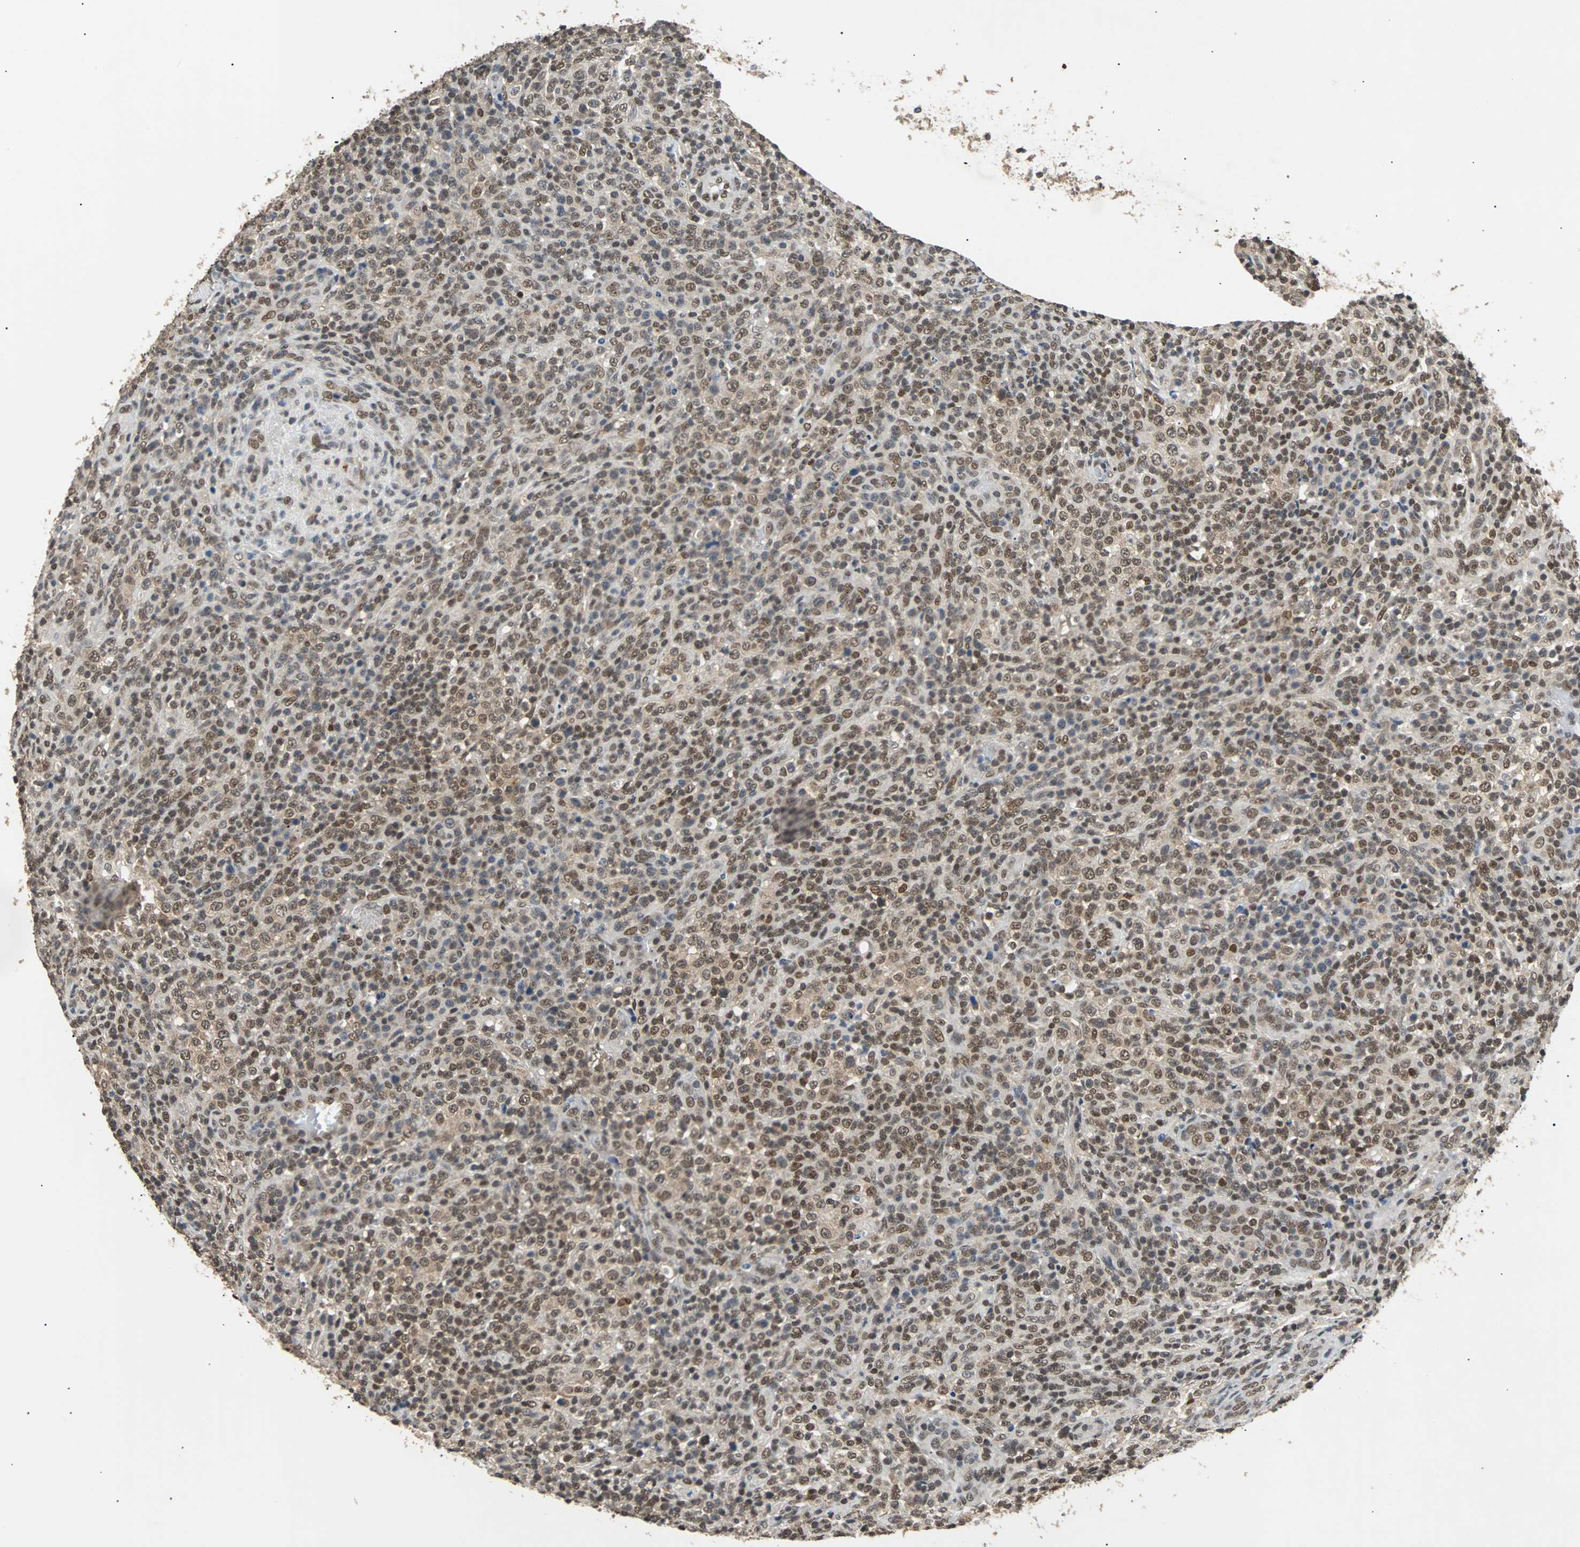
{"staining": {"intensity": "moderate", "quantity": ">75%", "location": "cytoplasmic/membranous,nuclear"}, "tissue": "lymphoma", "cell_type": "Tumor cells", "image_type": "cancer", "snomed": [{"axis": "morphology", "description": "Malignant lymphoma, non-Hodgkin's type, High grade"}, {"axis": "topography", "description": "Lymph node"}], "caption": "Moderate cytoplasmic/membranous and nuclear protein staining is identified in about >75% of tumor cells in lymphoma.", "gene": "PHC1", "patient": {"sex": "female", "age": 76}}